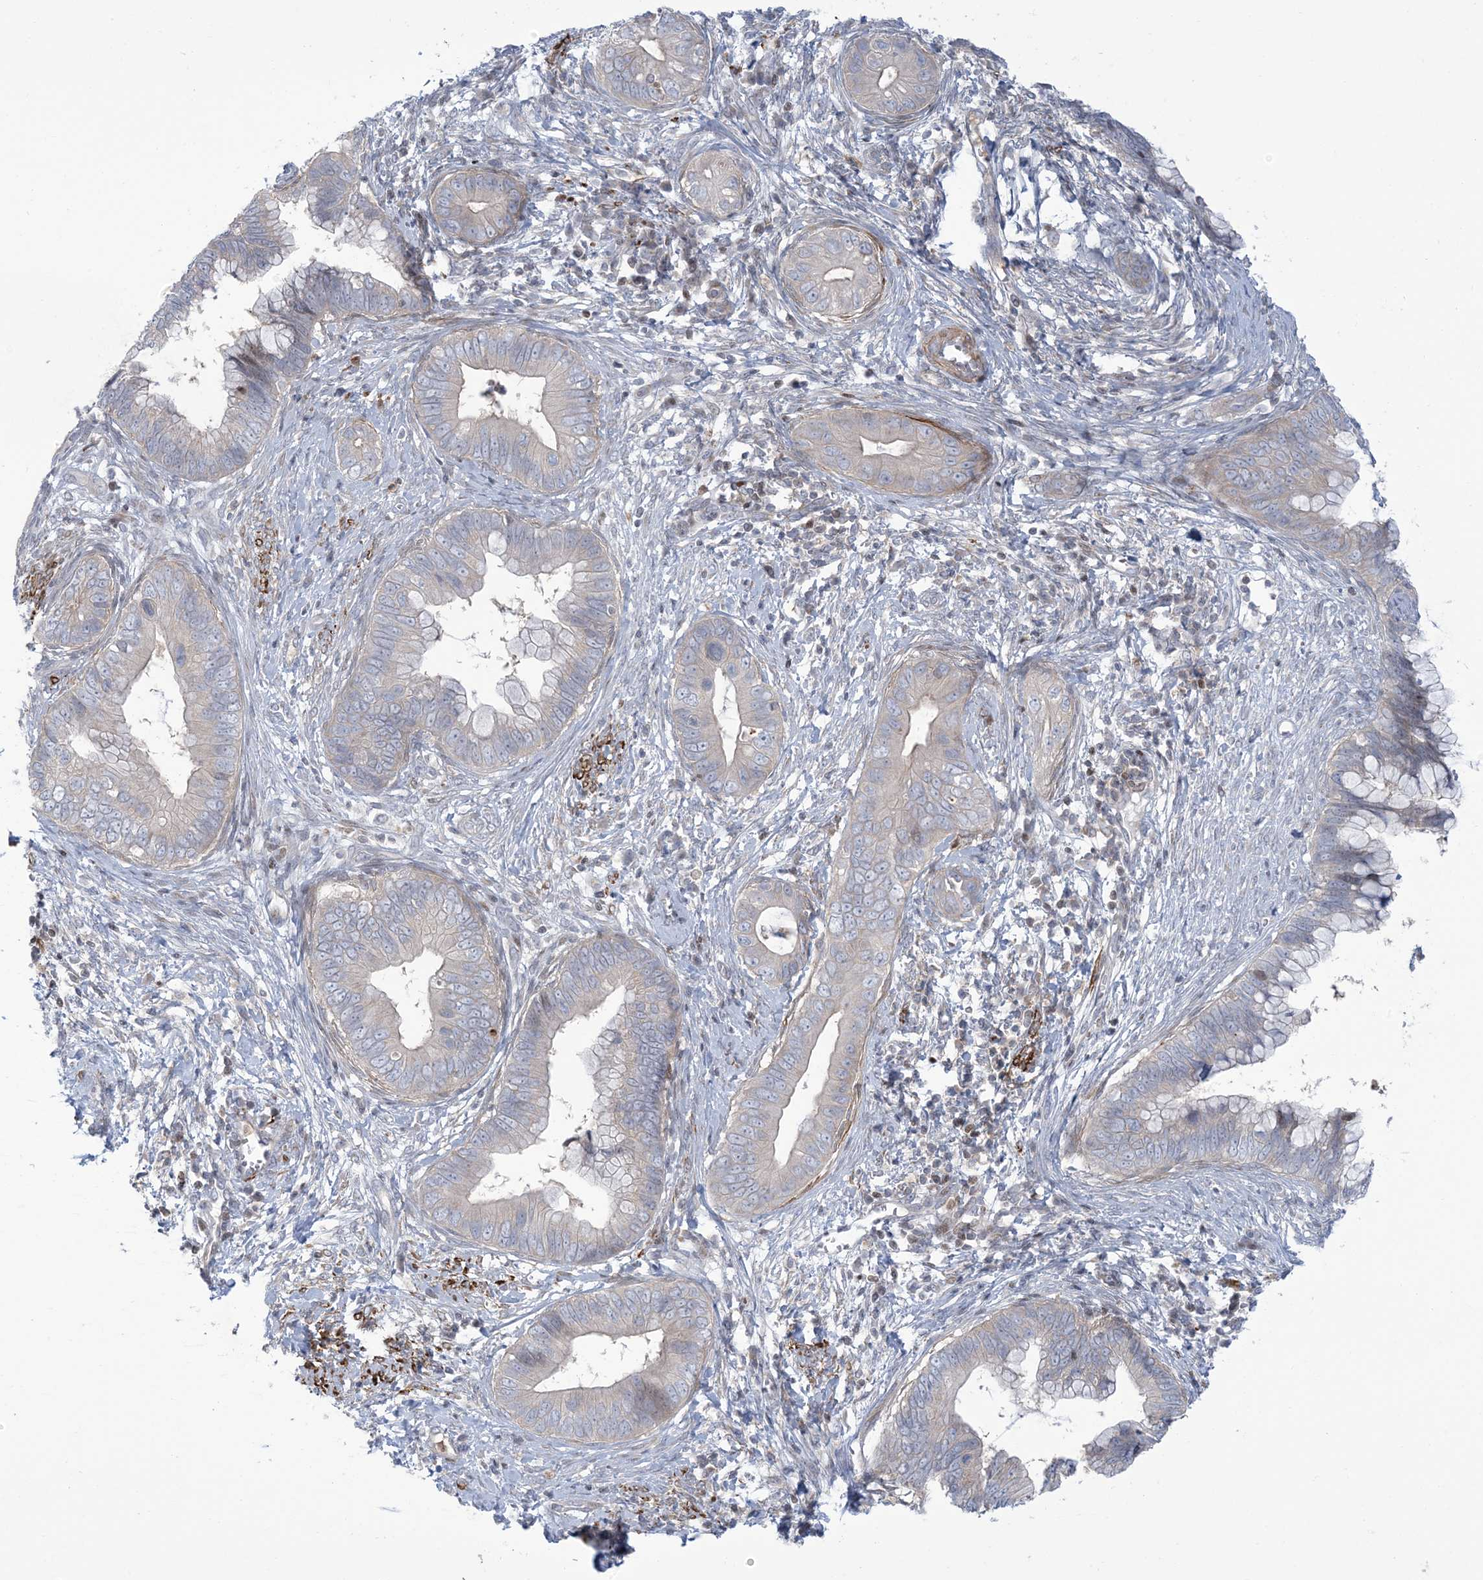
{"staining": {"intensity": "negative", "quantity": "none", "location": "none"}, "tissue": "cervical cancer", "cell_type": "Tumor cells", "image_type": "cancer", "snomed": [{"axis": "morphology", "description": "Adenocarcinoma, NOS"}, {"axis": "topography", "description": "Cervix"}], "caption": "Immunohistochemistry photomicrograph of neoplastic tissue: human cervical cancer stained with DAB (3,3'-diaminobenzidine) displays no significant protein expression in tumor cells.", "gene": "AFTPH", "patient": {"sex": "female", "age": 44}}